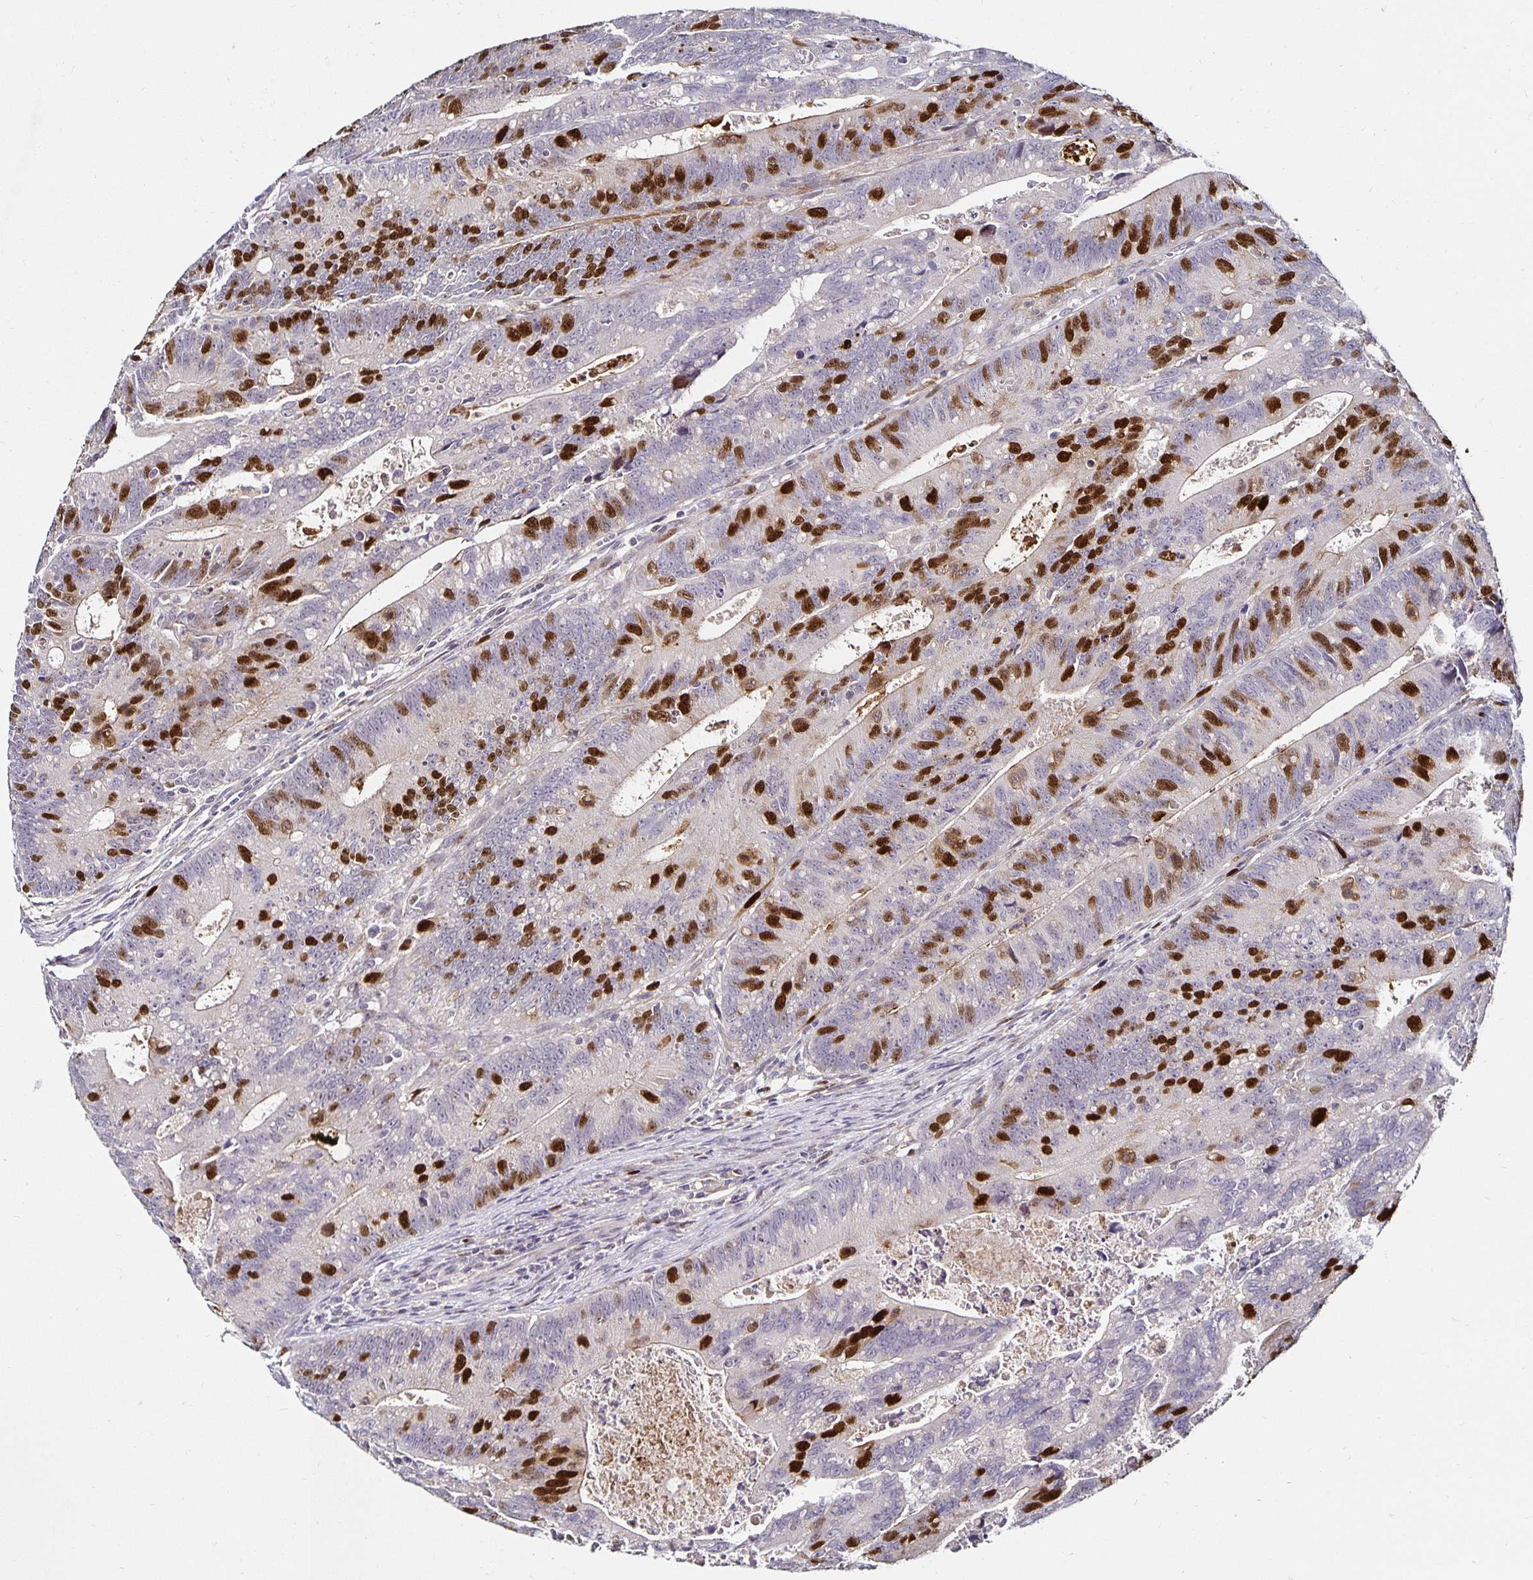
{"staining": {"intensity": "strong", "quantity": "25%-75%", "location": "nuclear"}, "tissue": "colorectal cancer", "cell_type": "Tumor cells", "image_type": "cancer", "snomed": [{"axis": "morphology", "description": "Adenocarcinoma, NOS"}, {"axis": "topography", "description": "Rectum"}], "caption": "The micrograph reveals staining of colorectal cancer (adenocarcinoma), revealing strong nuclear protein expression (brown color) within tumor cells.", "gene": "ANLN", "patient": {"sex": "female", "age": 81}}